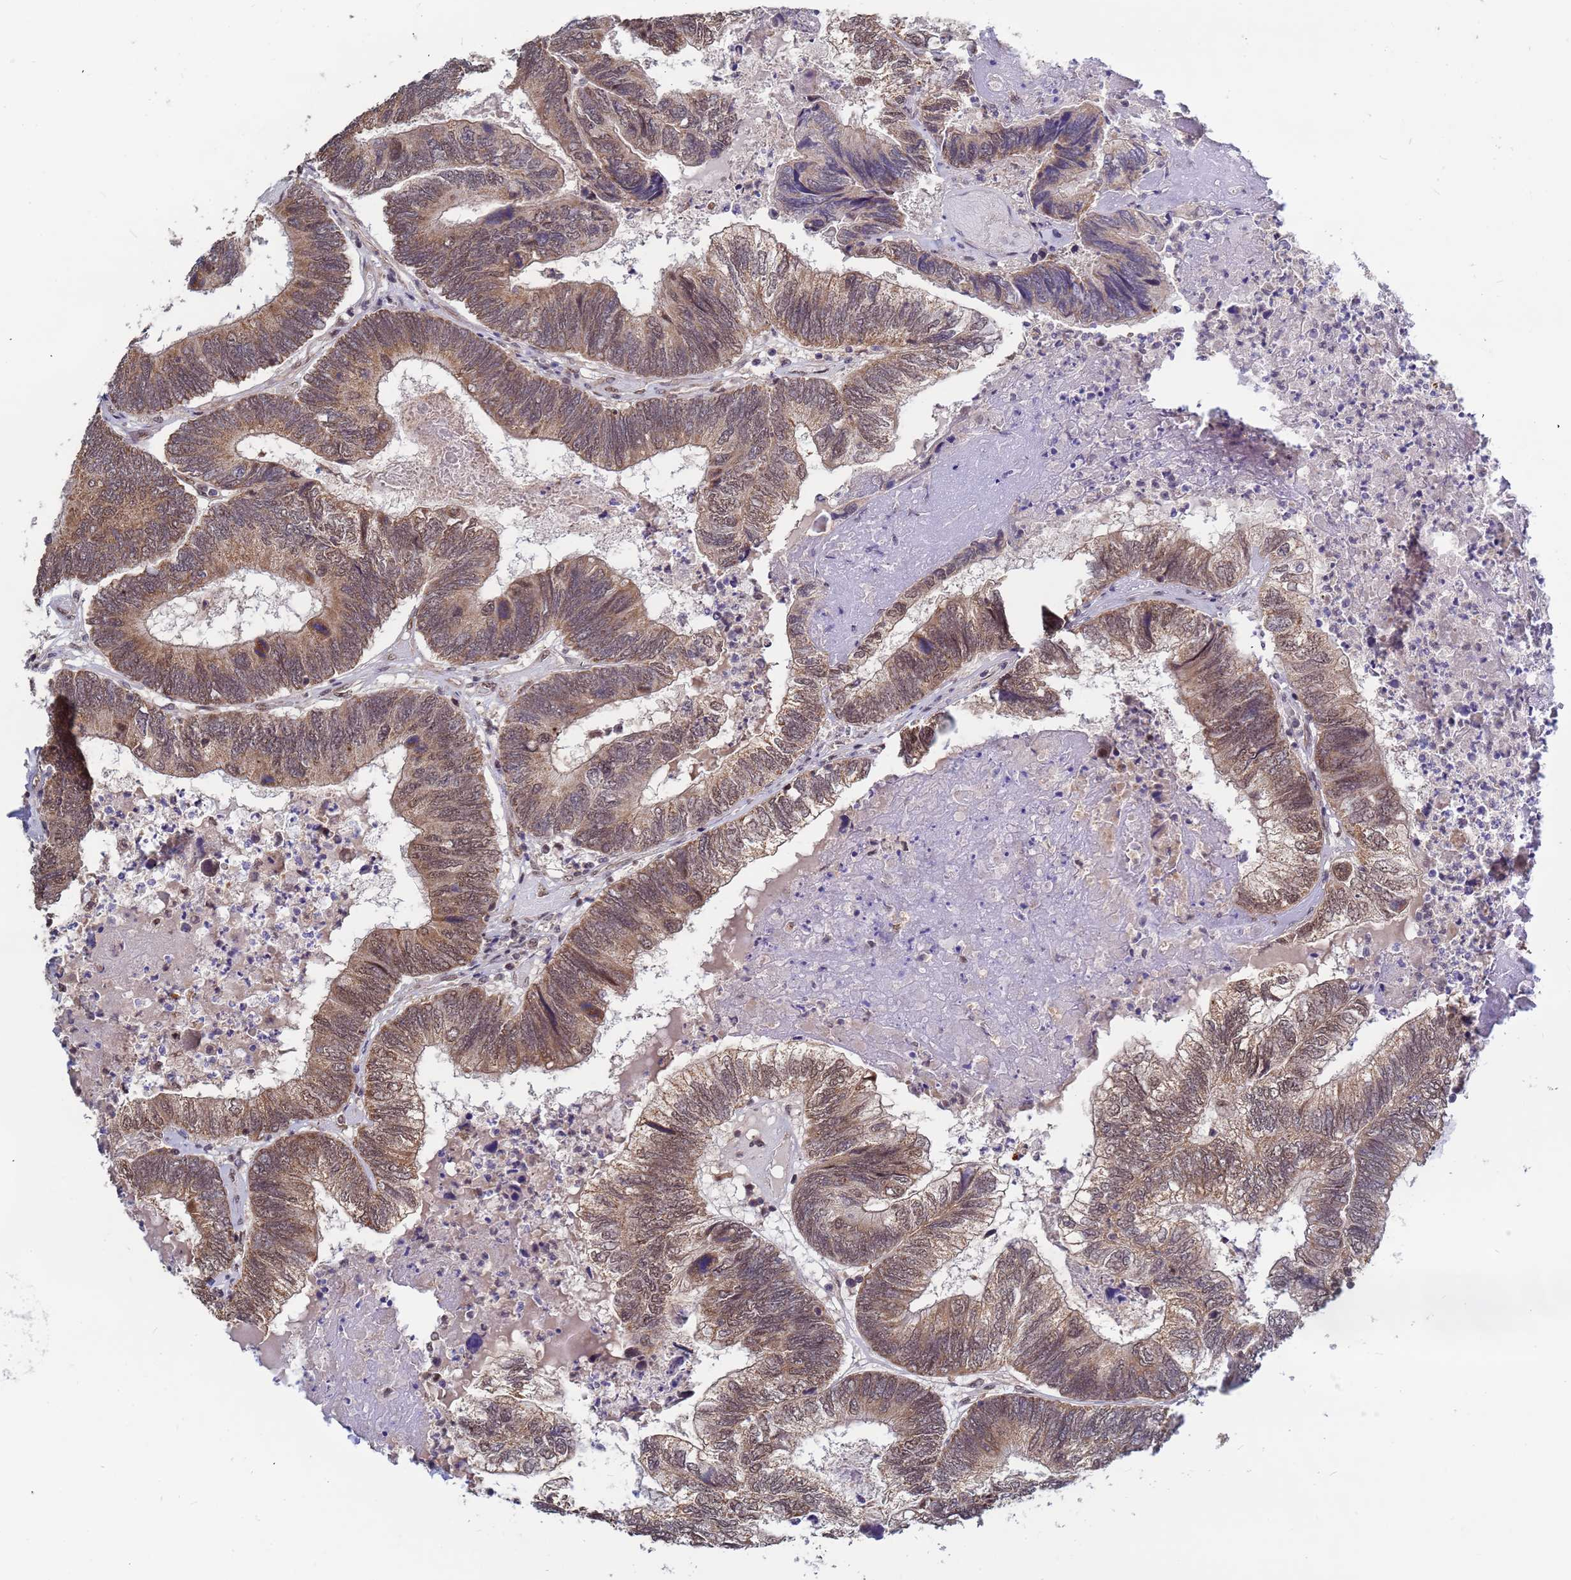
{"staining": {"intensity": "moderate", "quantity": ">75%", "location": "cytoplasmic/membranous,nuclear"}, "tissue": "colorectal cancer", "cell_type": "Tumor cells", "image_type": "cancer", "snomed": [{"axis": "morphology", "description": "Adenocarcinoma, NOS"}, {"axis": "topography", "description": "Colon"}], "caption": "Tumor cells demonstrate medium levels of moderate cytoplasmic/membranous and nuclear positivity in about >75% of cells in colorectal adenocarcinoma.", "gene": "DENND2B", "patient": {"sex": "female", "age": 67}}